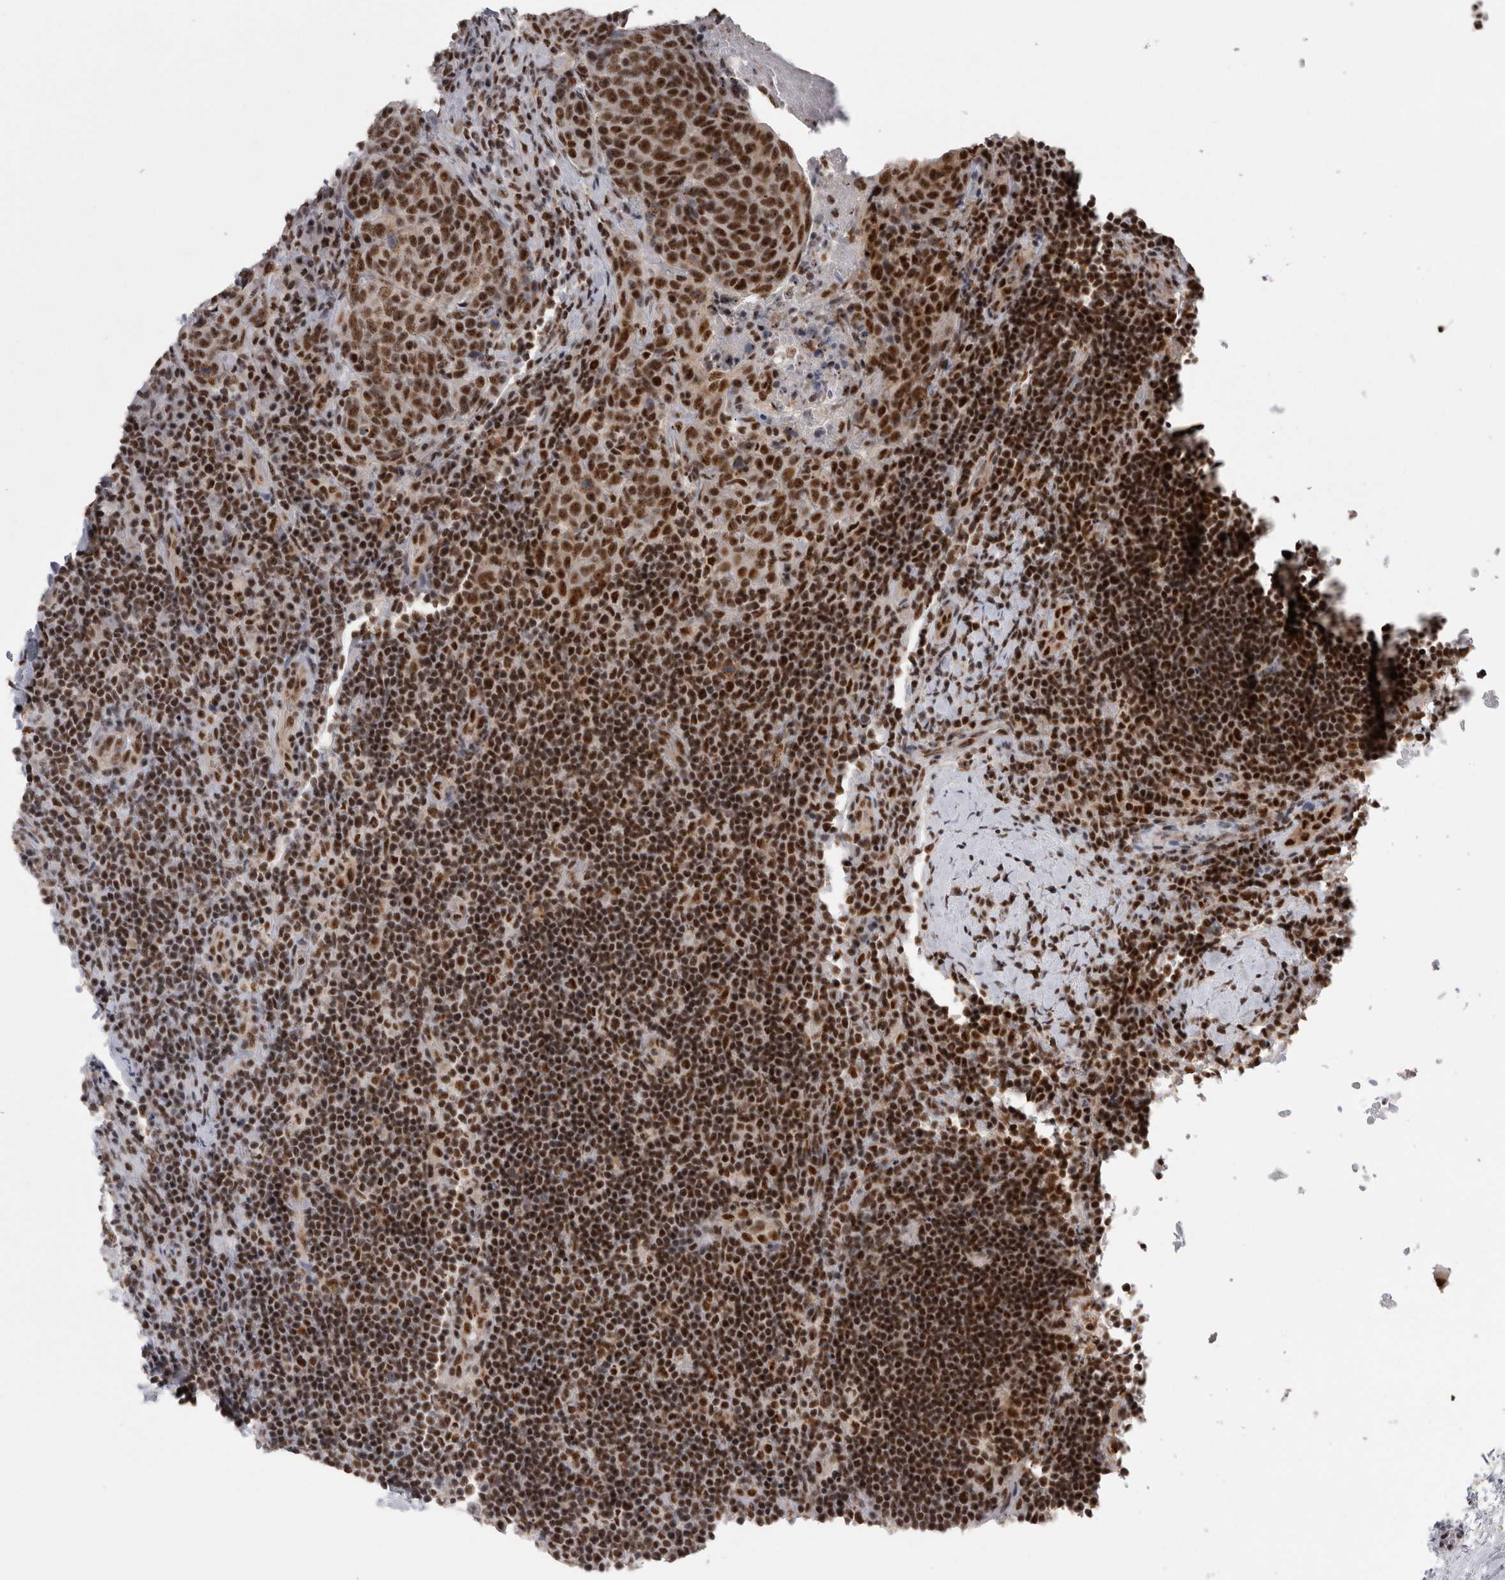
{"staining": {"intensity": "strong", "quantity": ">75%", "location": "nuclear"}, "tissue": "head and neck cancer", "cell_type": "Tumor cells", "image_type": "cancer", "snomed": [{"axis": "morphology", "description": "Squamous cell carcinoma, NOS"}, {"axis": "morphology", "description": "Squamous cell carcinoma, metastatic, NOS"}, {"axis": "topography", "description": "Lymph node"}, {"axis": "topography", "description": "Head-Neck"}], "caption": "This is an image of immunohistochemistry (IHC) staining of head and neck cancer (squamous cell carcinoma), which shows strong staining in the nuclear of tumor cells.", "gene": "CDK11A", "patient": {"sex": "male", "age": 62}}